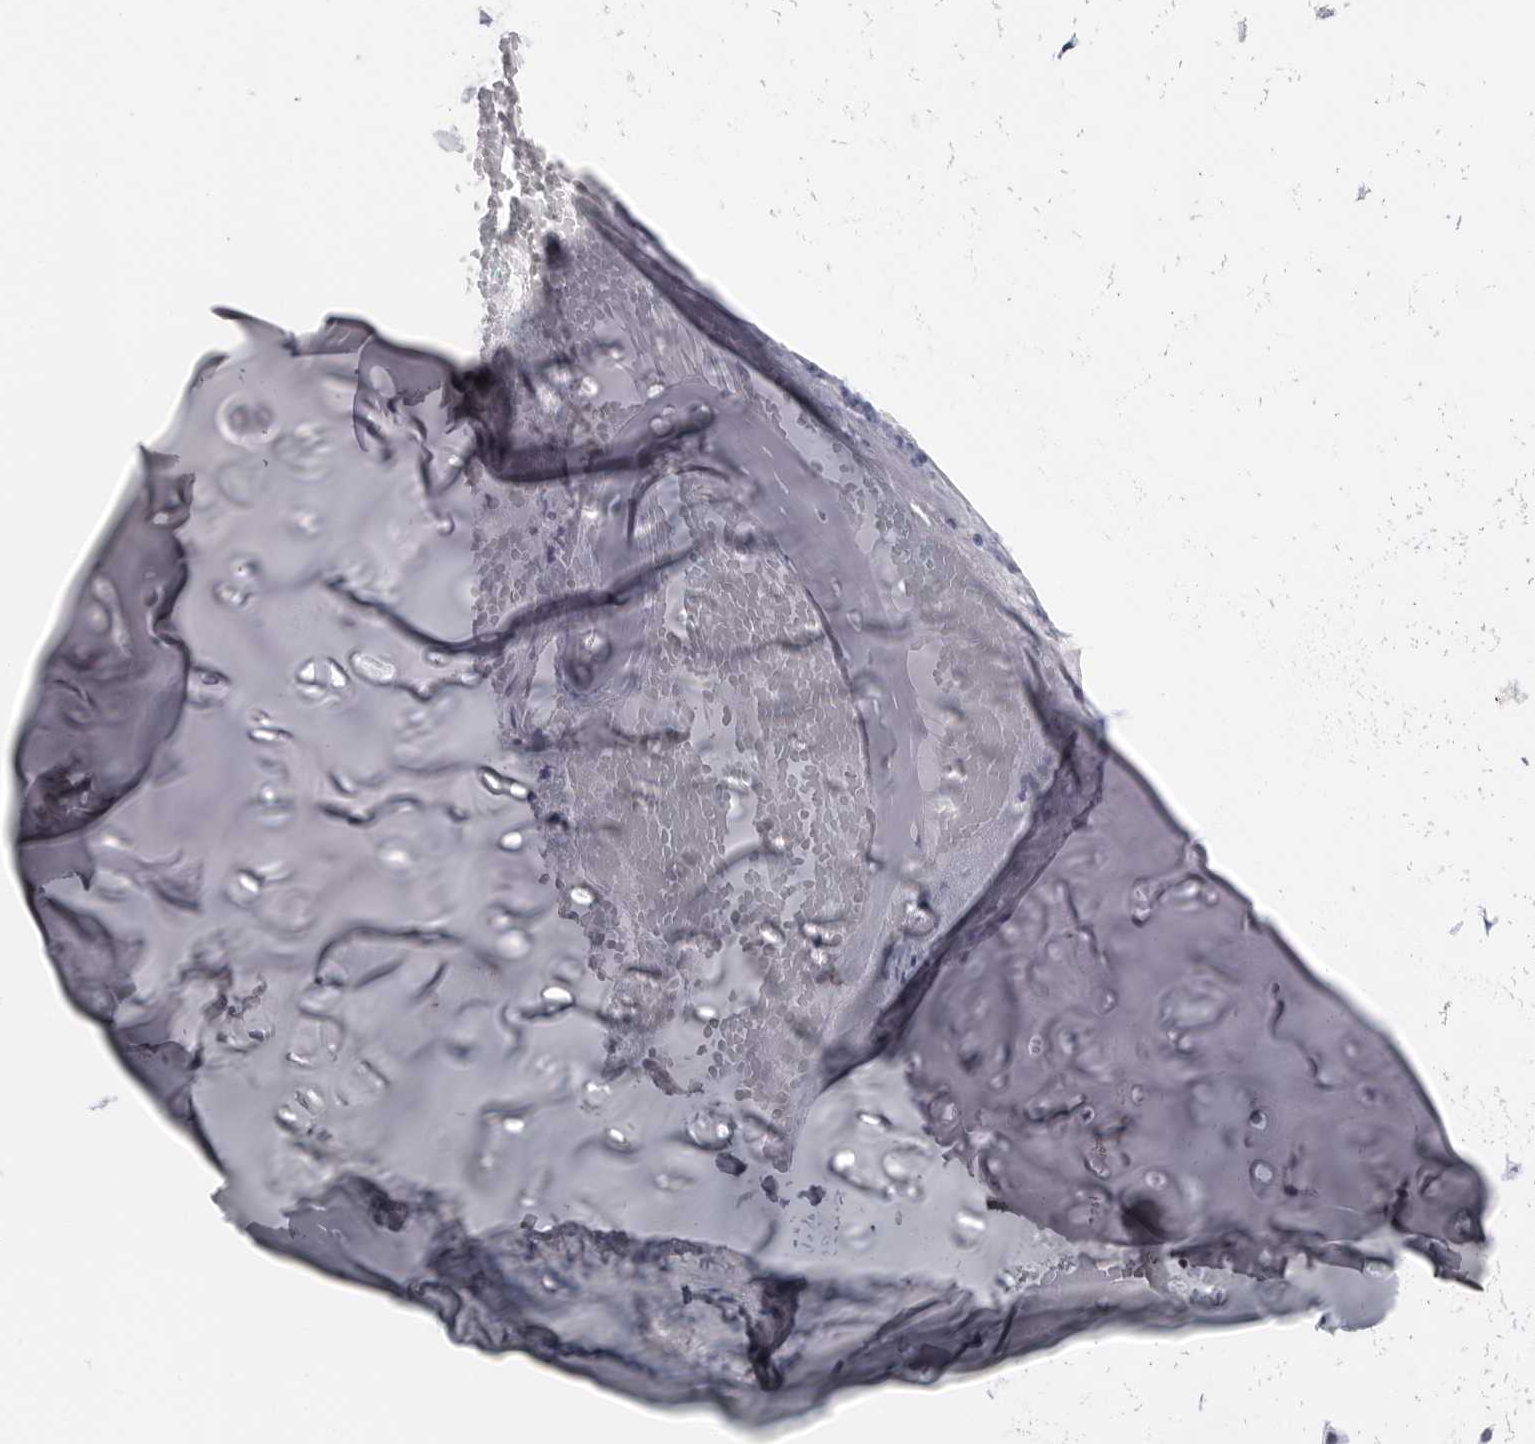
{"staining": {"intensity": "negative", "quantity": "none", "location": "none"}, "tissue": "adipose tissue", "cell_type": "Adipocytes", "image_type": "normal", "snomed": [{"axis": "morphology", "description": "Normal tissue, NOS"}, {"axis": "morphology", "description": "Basal cell carcinoma"}, {"axis": "topography", "description": "Cartilage tissue"}, {"axis": "topography", "description": "Nasopharynx"}, {"axis": "topography", "description": "Oral tissue"}], "caption": "Immunohistochemistry image of normal adipose tissue: adipose tissue stained with DAB (3,3'-diaminobenzidine) demonstrates no significant protein staining in adipocytes. Nuclei are stained in blue.", "gene": "CST2", "patient": {"sex": "female", "age": 77}}